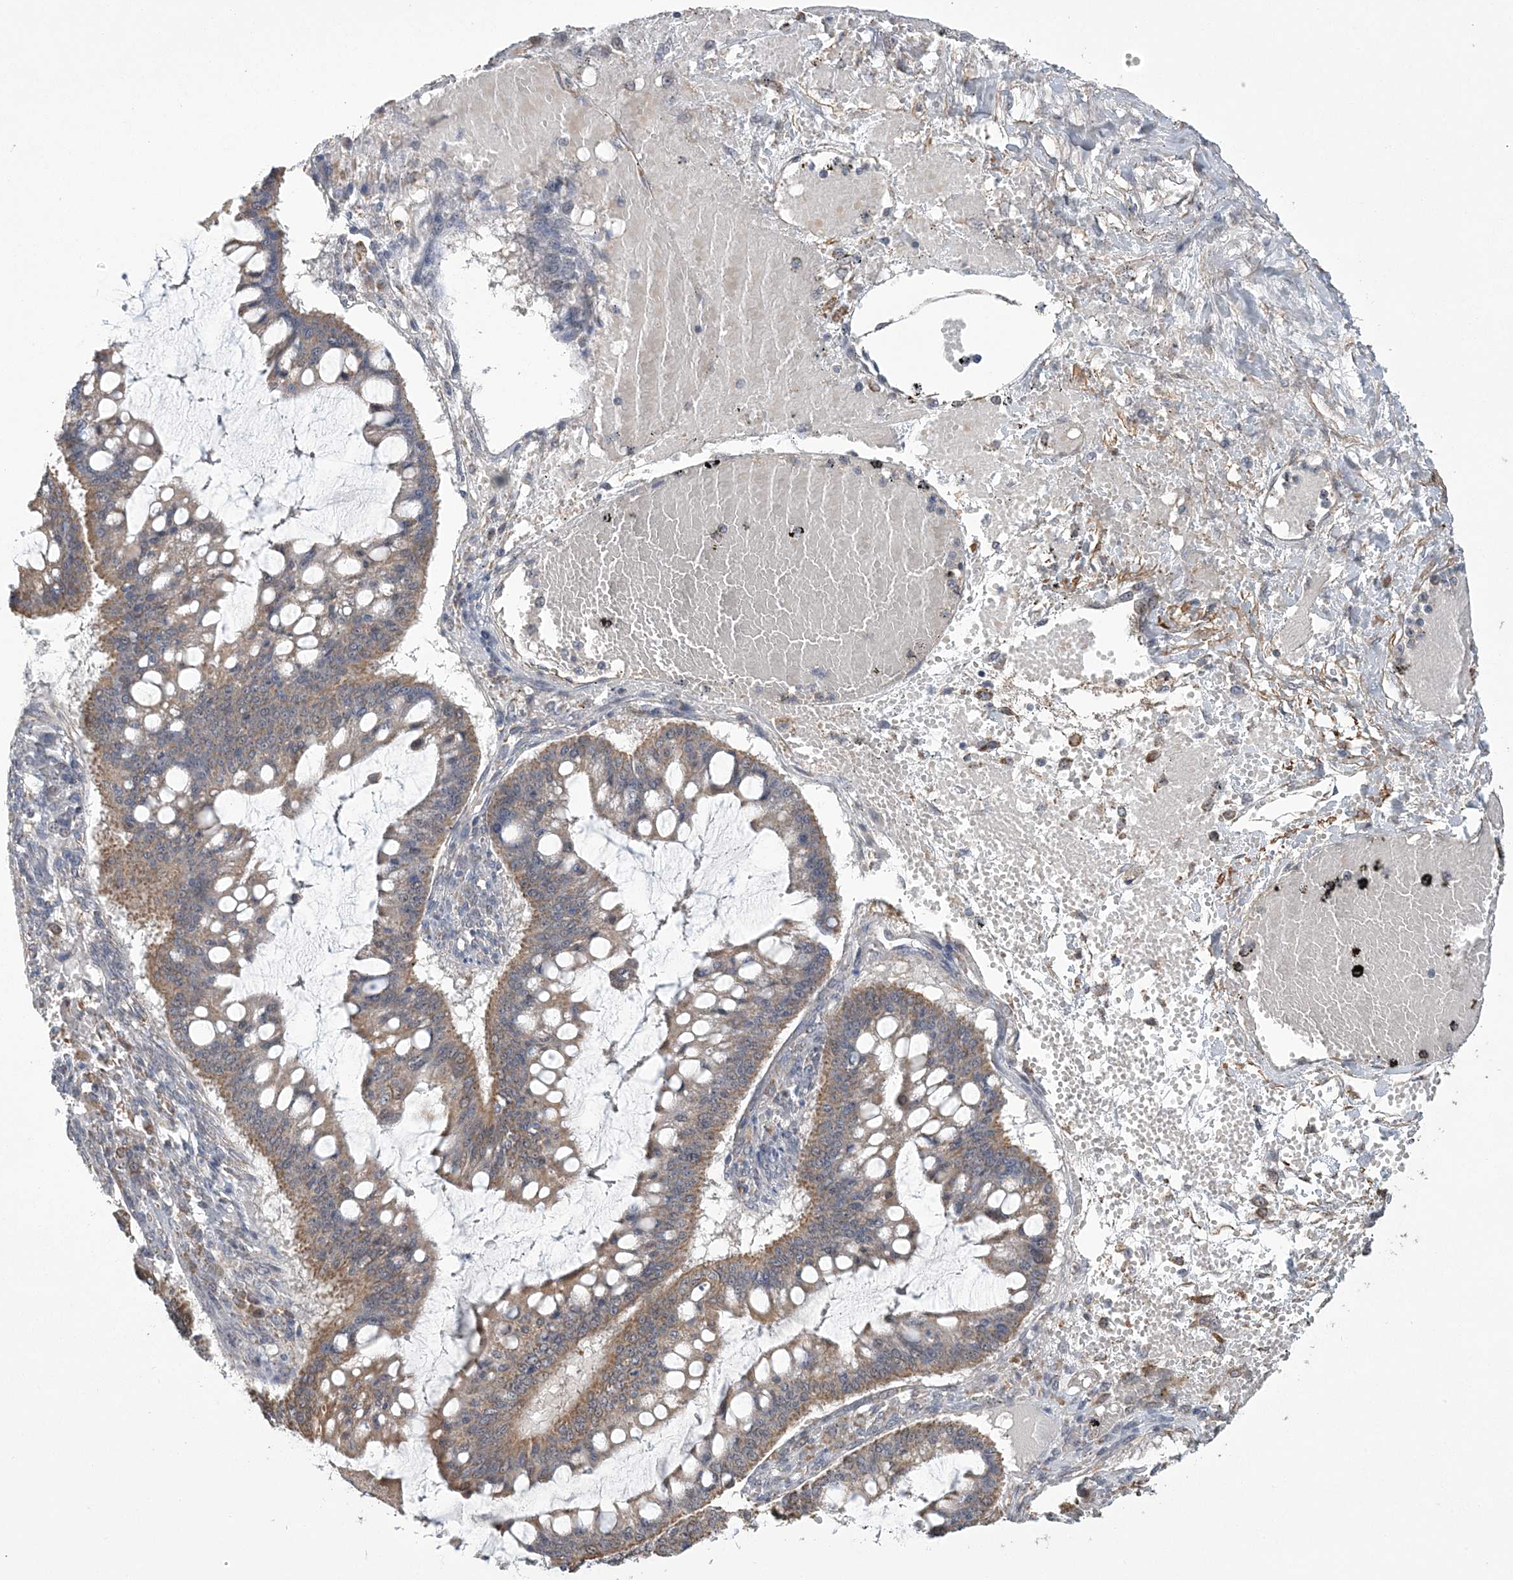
{"staining": {"intensity": "moderate", "quantity": ">75%", "location": "cytoplasmic/membranous"}, "tissue": "ovarian cancer", "cell_type": "Tumor cells", "image_type": "cancer", "snomed": [{"axis": "morphology", "description": "Cystadenocarcinoma, mucinous, NOS"}, {"axis": "topography", "description": "Ovary"}], "caption": "Brown immunohistochemical staining in ovarian cancer (mucinous cystadenocarcinoma) exhibits moderate cytoplasmic/membranous positivity in about >75% of tumor cells. (DAB = brown stain, brightfield microscopy at high magnification).", "gene": "SLX9", "patient": {"sex": "female", "age": 73}}